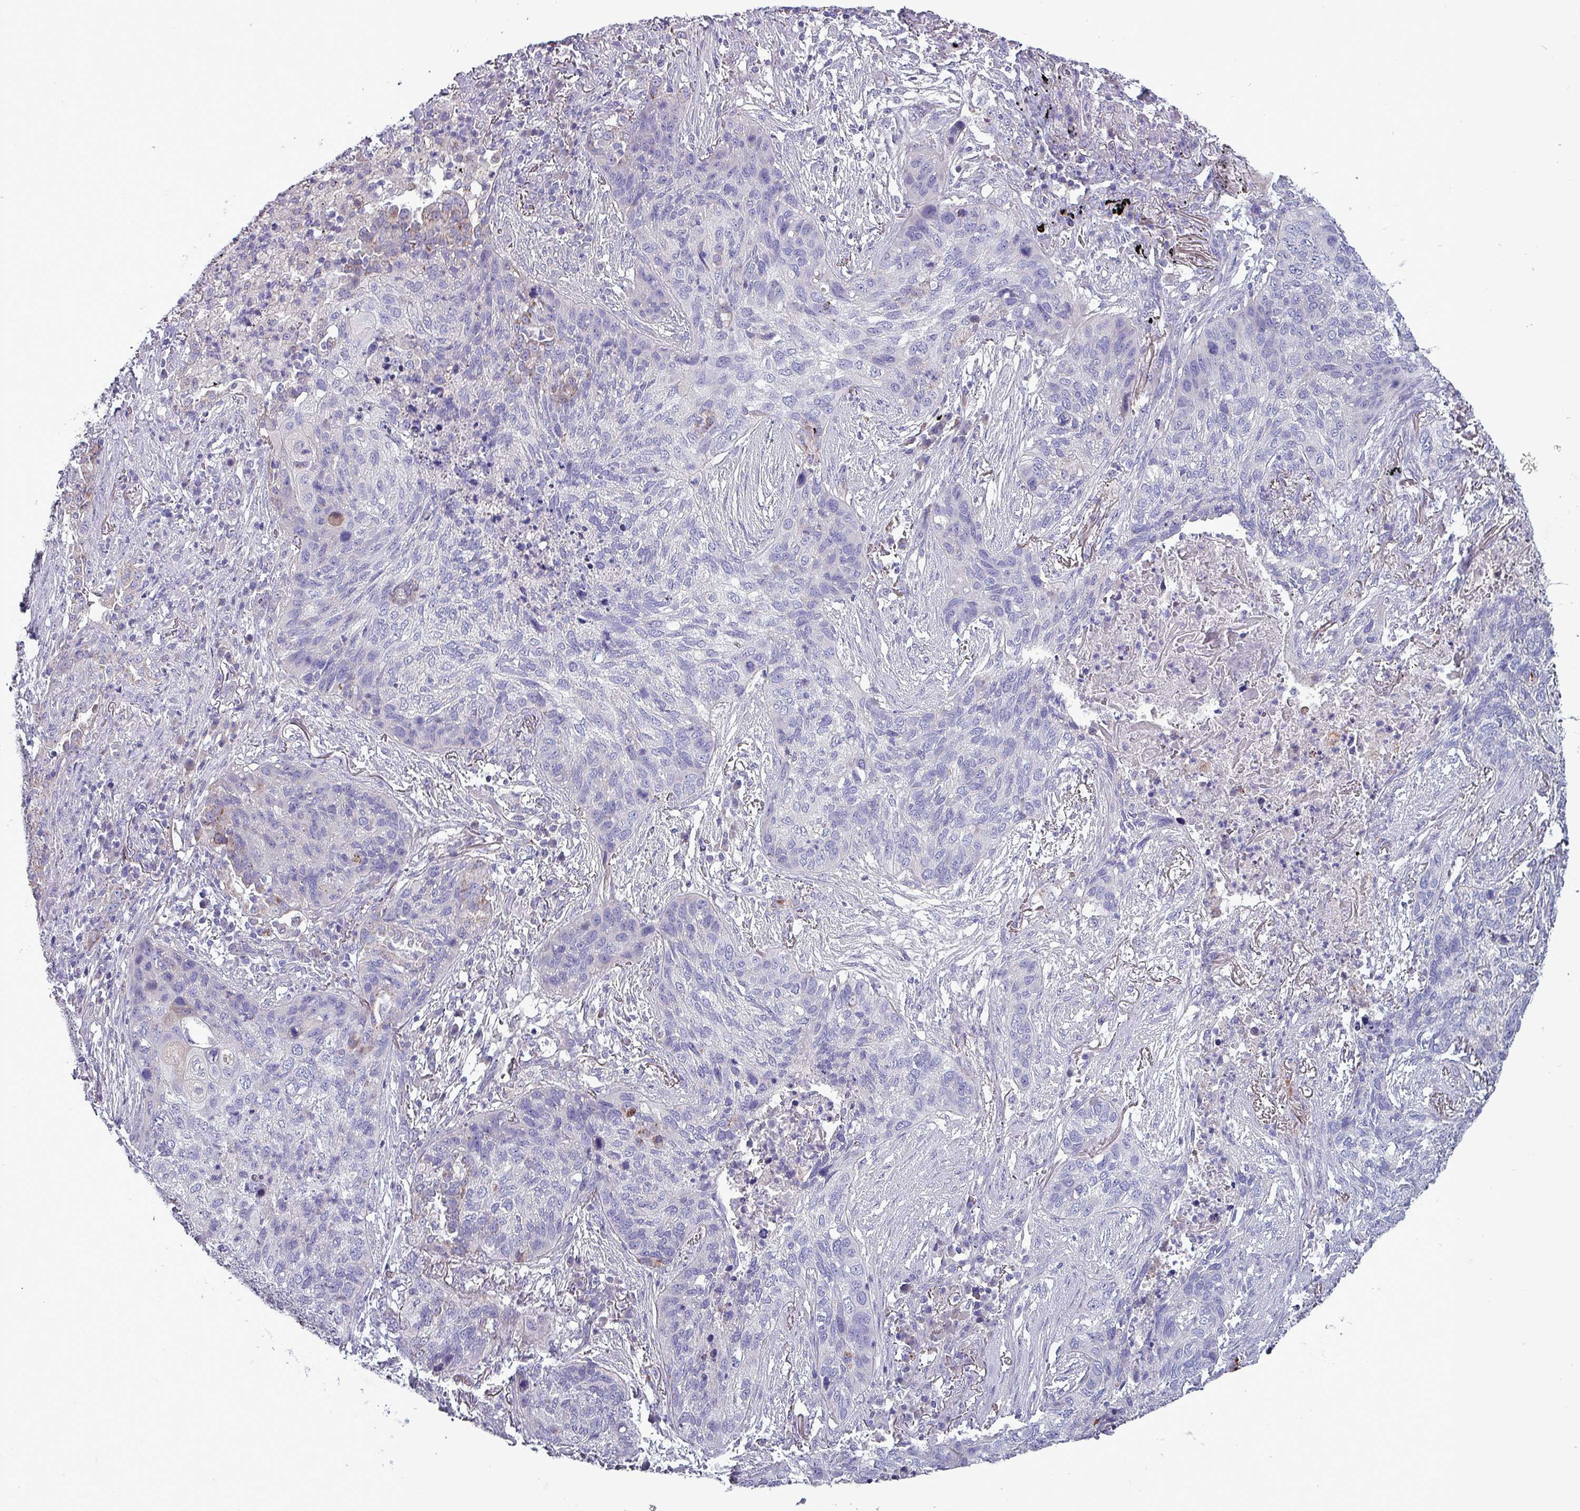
{"staining": {"intensity": "negative", "quantity": "none", "location": "none"}, "tissue": "lung cancer", "cell_type": "Tumor cells", "image_type": "cancer", "snomed": [{"axis": "morphology", "description": "Squamous cell carcinoma, NOS"}, {"axis": "topography", "description": "Lung"}], "caption": "Immunohistochemistry photomicrograph of squamous cell carcinoma (lung) stained for a protein (brown), which reveals no positivity in tumor cells. (DAB (3,3'-diaminobenzidine) immunohistochemistry, high magnification).", "gene": "HSD3B7", "patient": {"sex": "female", "age": 63}}